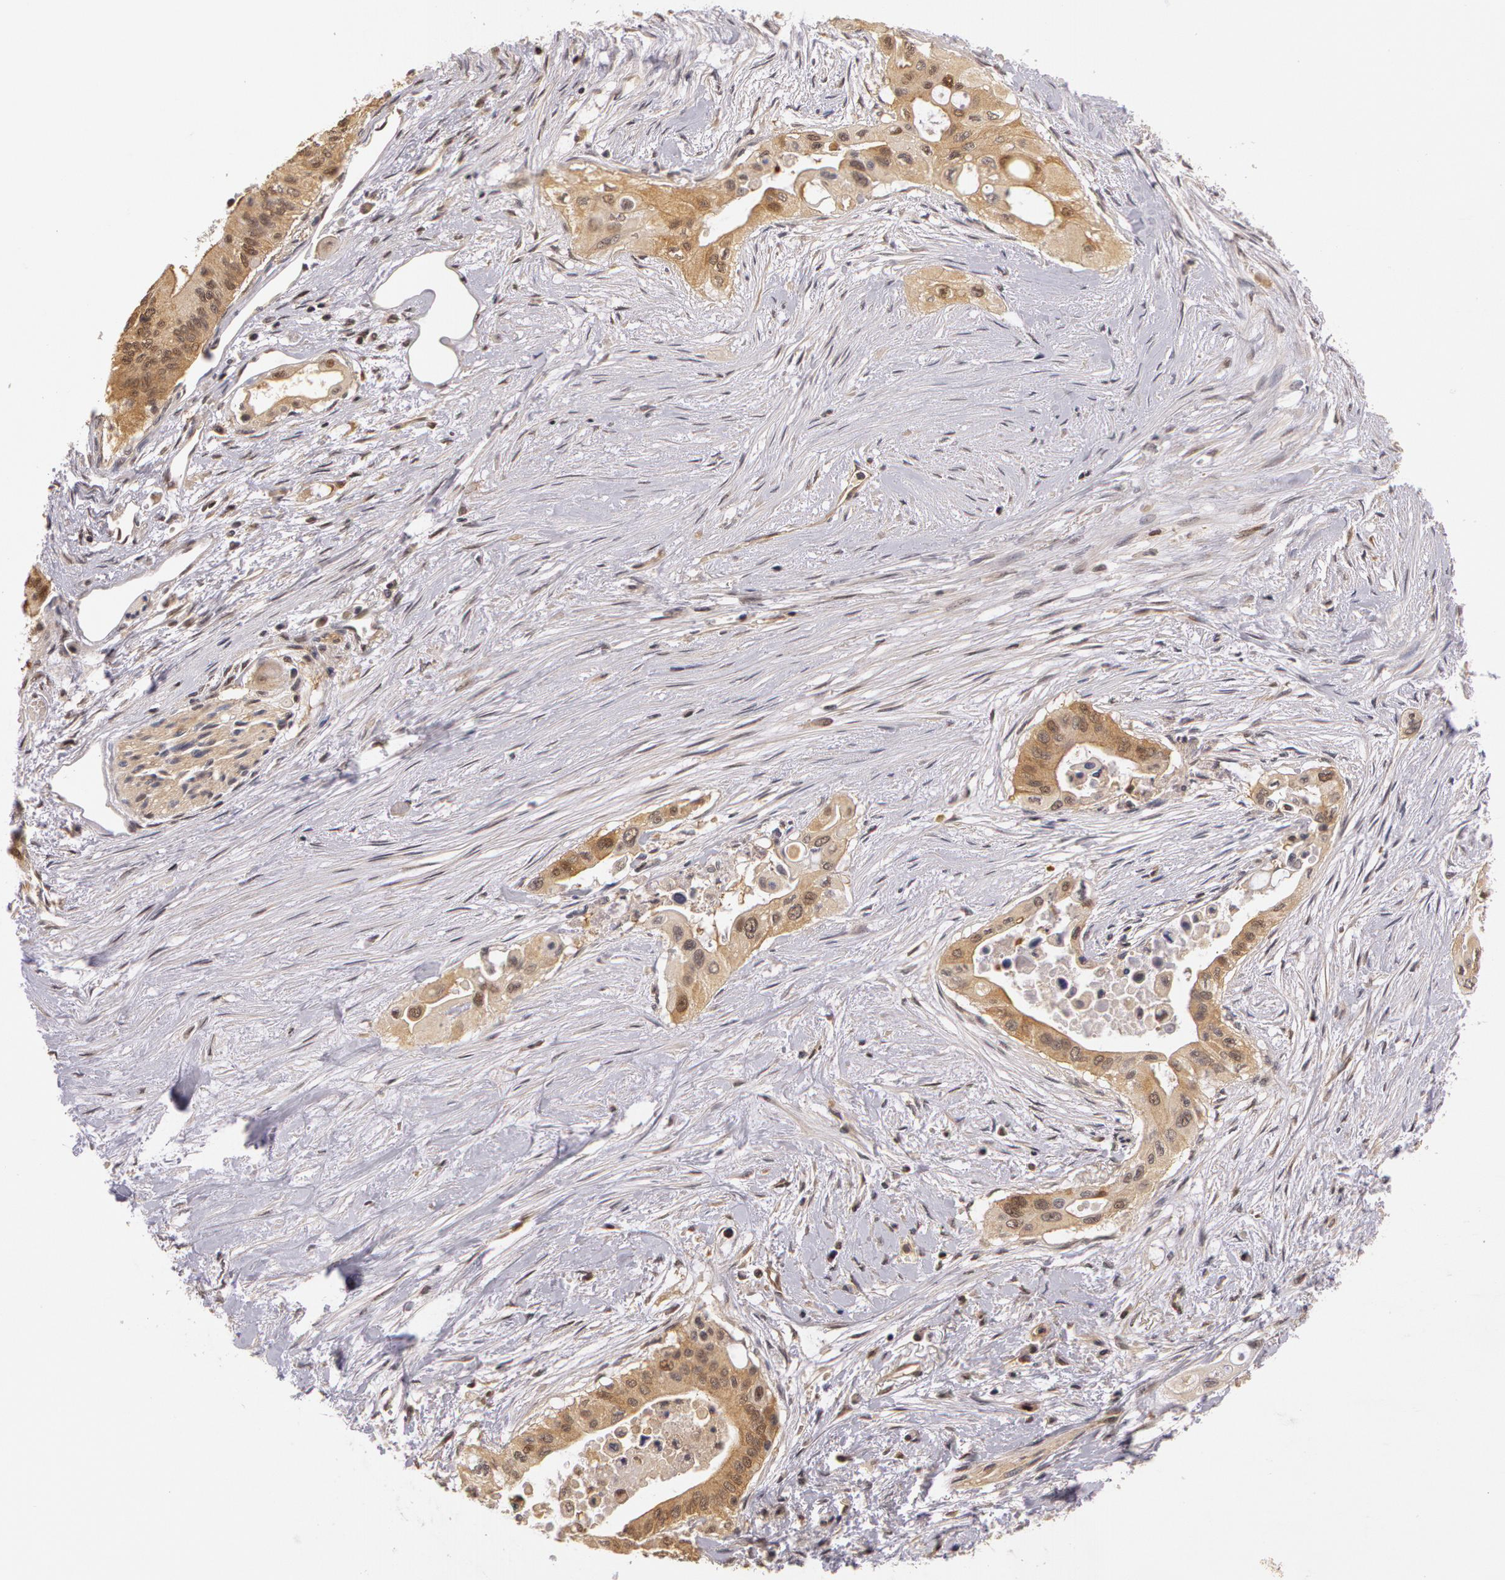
{"staining": {"intensity": "weak", "quantity": ">75%", "location": "cytoplasmic/membranous"}, "tissue": "pancreatic cancer", "cell_type": "Tumor cells", "image_type": "cancer", "snomed": [{"axis": "morphology", "description": "Adenocarcinoma, NOS"}, {"axis": "topography", "description": "Pancreas"}], "caption": "Immunohistochemical staining of pancreatic cancer displays low levels of weak cytoplasmic/membranous protein staining in about >75% of tumor cells.", "gene": "AHSA1", "patient": {"sex": "male", "age": 77}}